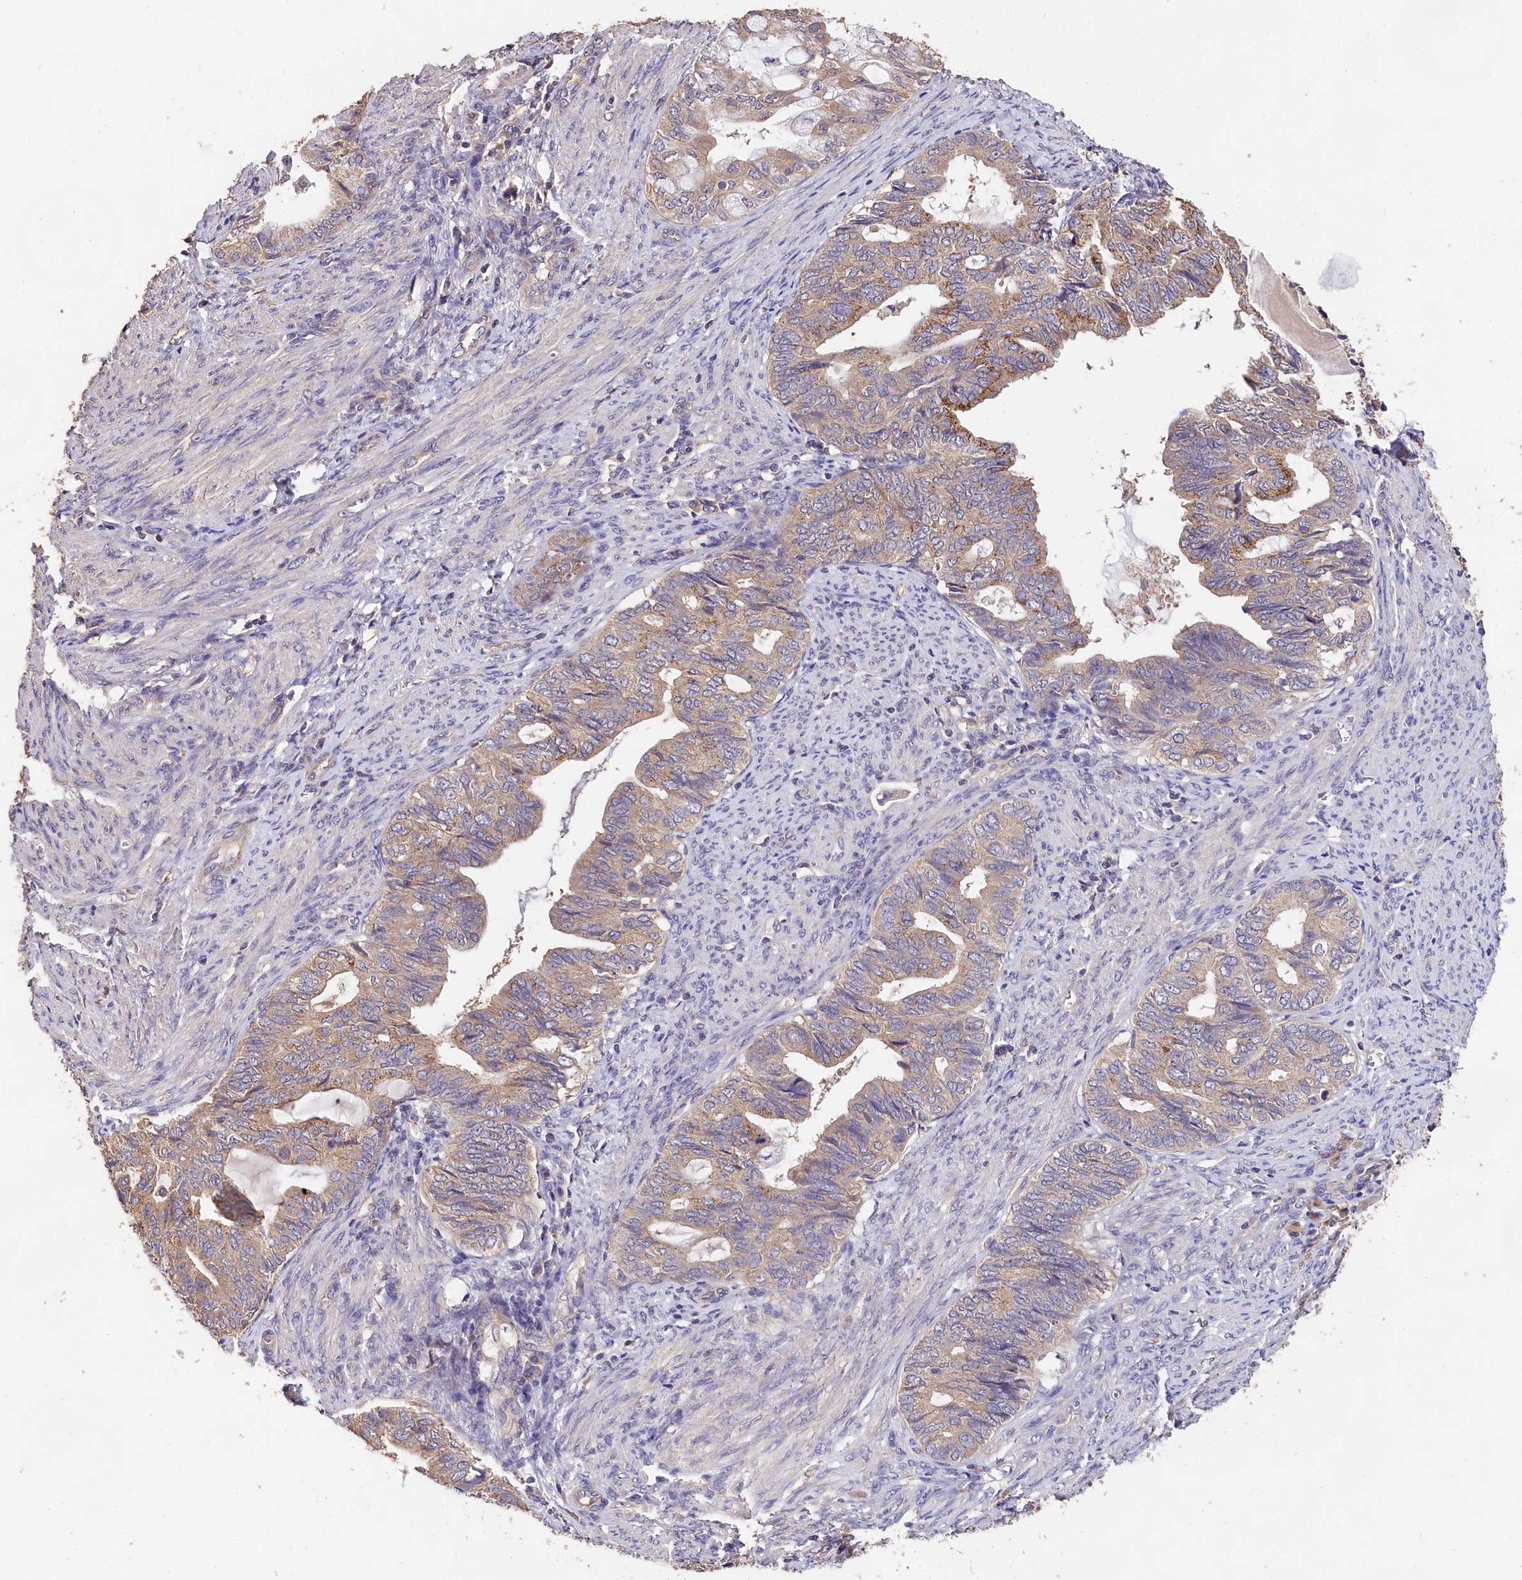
{"staining": {"intensity": "weak", "quantity": ">75%", "location": "cytoplasmic/membranous"}, "tissue": "endometrial cancer", "cell_type": "Tumor cells", "image_type": "cancer", "snomed": [{"axis": "morphology", "description": "Adenocarcinoma, NOS"}, {"axis": "topography", "description": "Endometrium"}], "caption": "Protein staining by immunohistochemistry (IHC) demonstrates weak cytoplasmic/membranous staining in approximately >75% of tumor cells in endometrial cancer. (DAB (3,3'-diaminobenzidine) = brown stain, brightfield microscopy at high magnification).", "gene": "OAS3", "patient": {"sex": "female", "age": 86}}